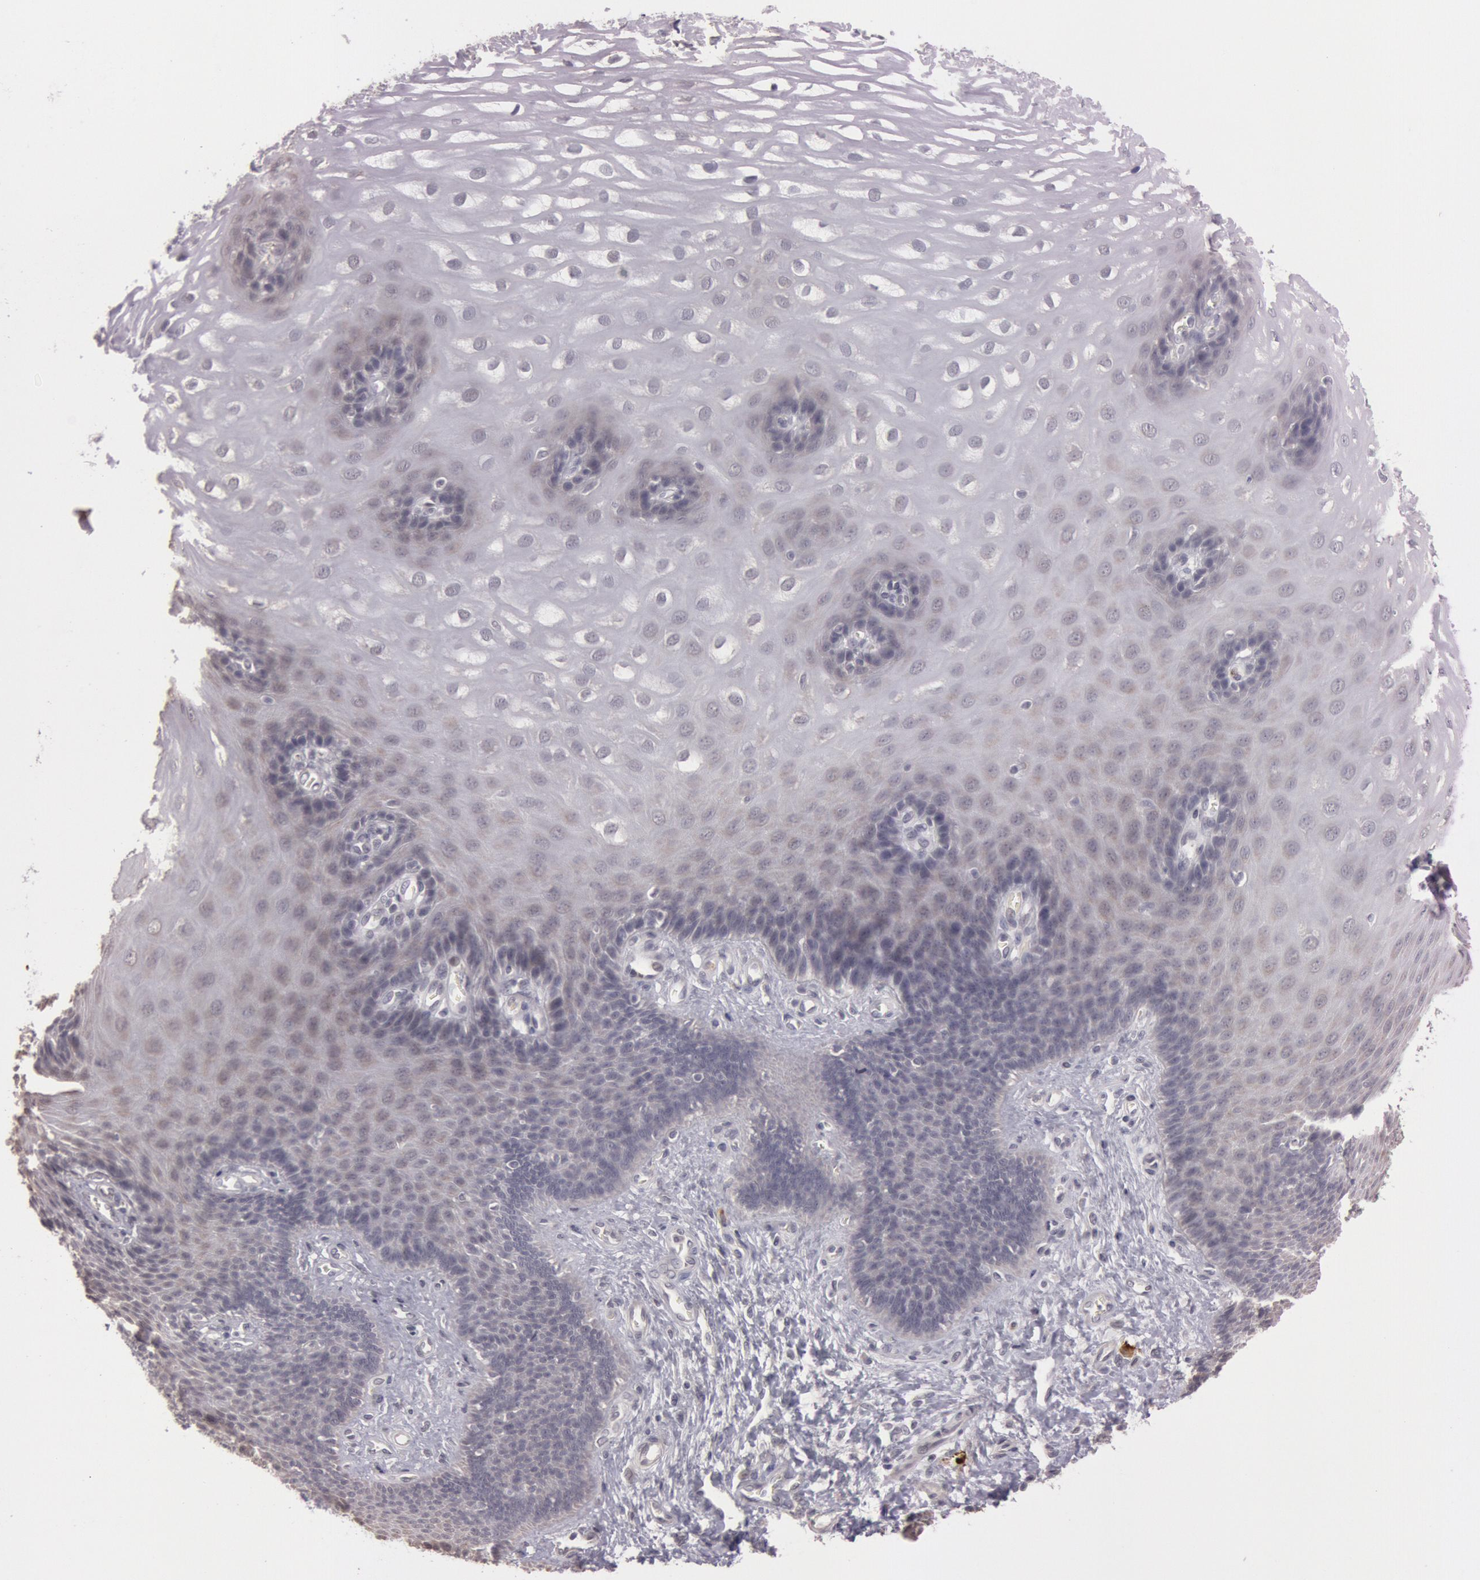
{"staining": {"intensity": "negative", "quantity": "none", "location": "none"}, "tissue": "esophagus", "cell_type": "Squamous epithelial cells", "image_type": "normal", "snomed": [{"axis": "morphology", "description": "Normal tissue, NOS"}, {"axis": "morphology", "description": "Adenocarcinoma, NOS"}, {"axis": "topography", "description": "Esophagus"}, {"axis": "topography", "description": "Stomach"}], "caption": "An immunohistochemistry (IHC) image of normal esophagus is shown. There is no staining in squamous epithelial cells of esophagus. Brightfield microscopy of immunohistochemistry (IHC) stained with DAB (3,3'-diaminobenzidine) (brown) and hematoxylin (blue), captured at high magnification.", "gene": "KDM6A", "patient": {"sex": "male", "age": 62}}